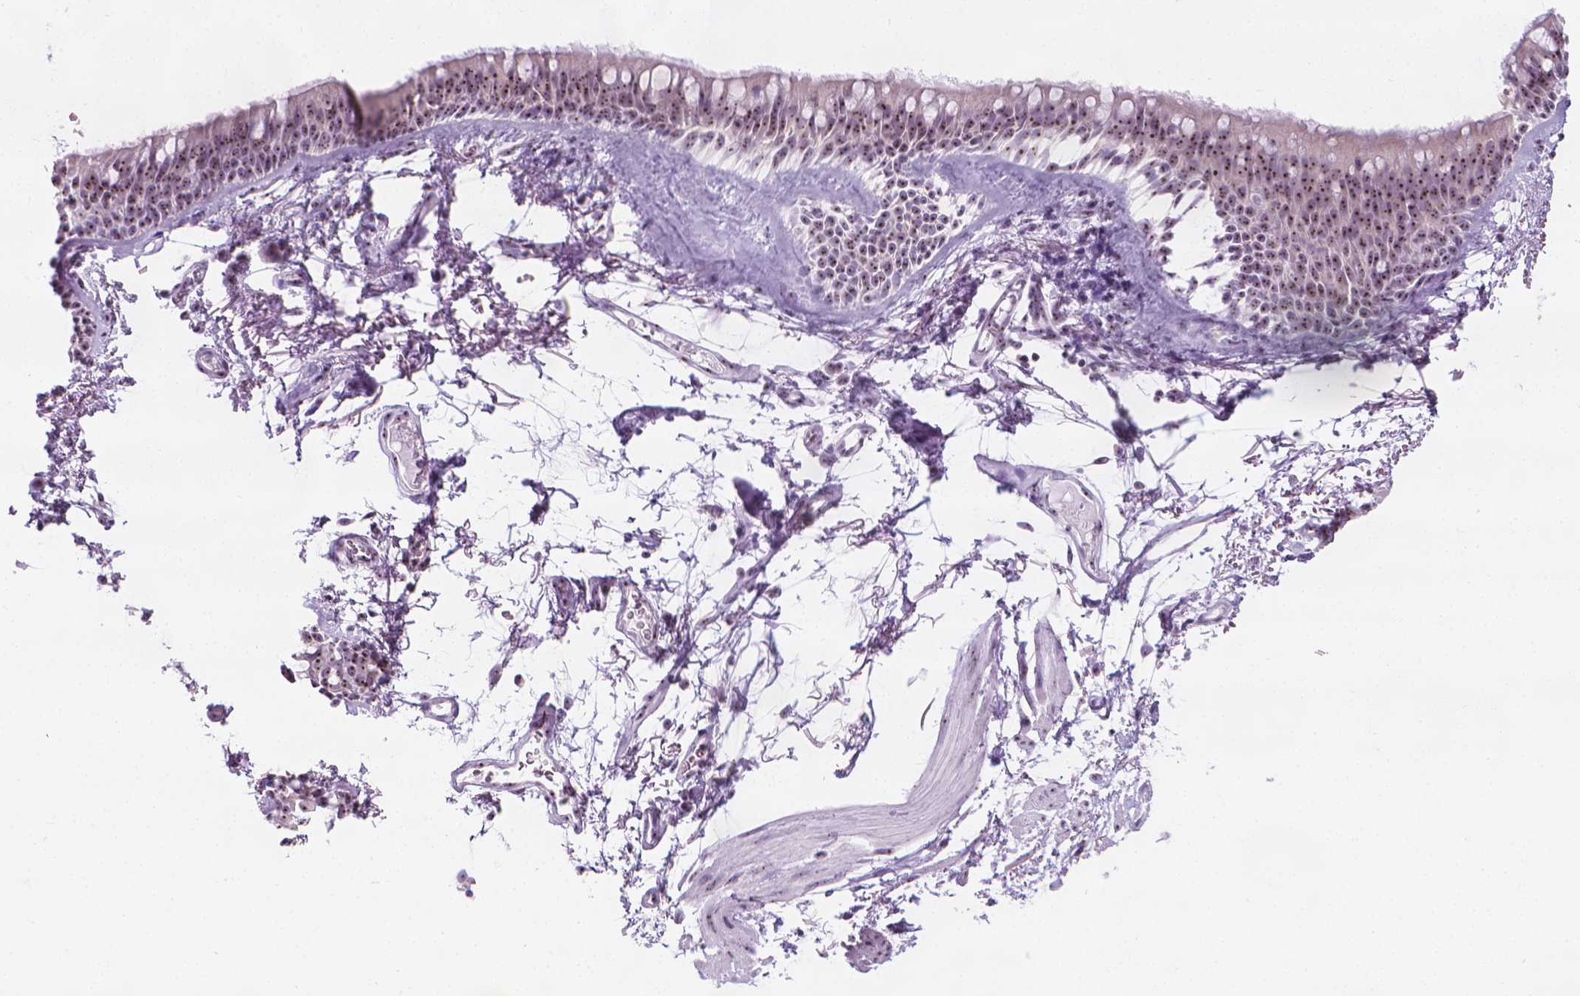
{"staining": {"intensity": "negative", "quantity": "none", "location": "none"}, "tissue": "soft tissue", "cell_type": "Fibroblasts", "image_type": "normal", "snomed": [{"axis": "morphology", "description": "Normal tissue, NOS"}, {"axis": "topography", "description": "Cartilage tissue"}, {"axis": "topography", "description": "Bronchus"}], "caption": "Fibroblasts show no significant positivity in normal soft tissue.", "gene": "NOL7", "patient": {"sex": "female", "age": 79}}